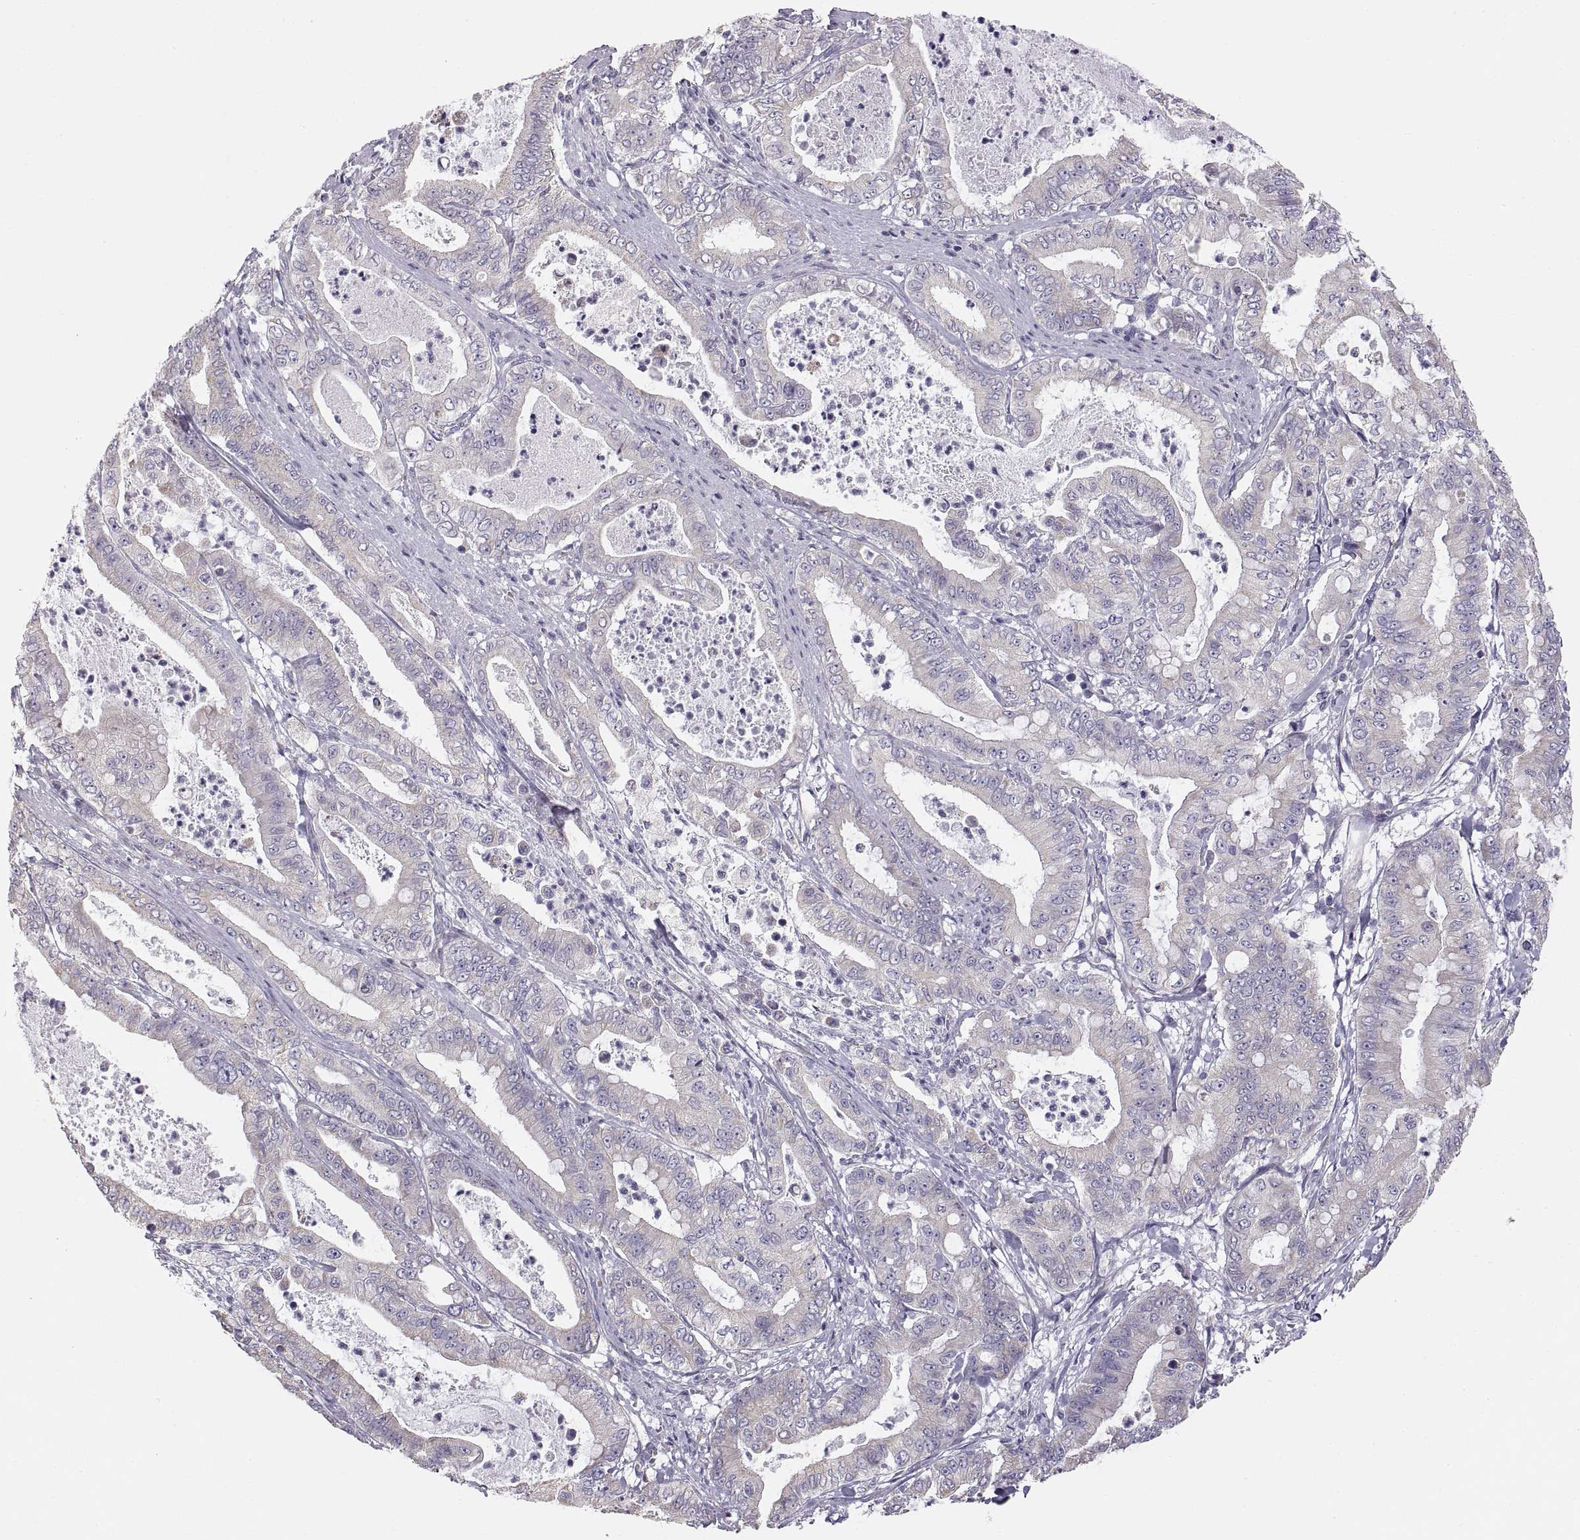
{"staining": {"intensity": "negative", "quantity": "none", "location": "none"}, "tissue": "pancreatic cancer", "cell_type": "Tumor cells", "image_type": "cancer", "snomed": [{"axis": "morphology", "description": "Adenocarcinoma, NOS"}, {"axis": "topography", "description": "Pancreas"}], "caption": "Pancreatic cancer was stained to show a protein in brown. There is no significant staining in tumor cells.", "gene": "TNNC1", "patient": {"sex": "male", "age": 71}}